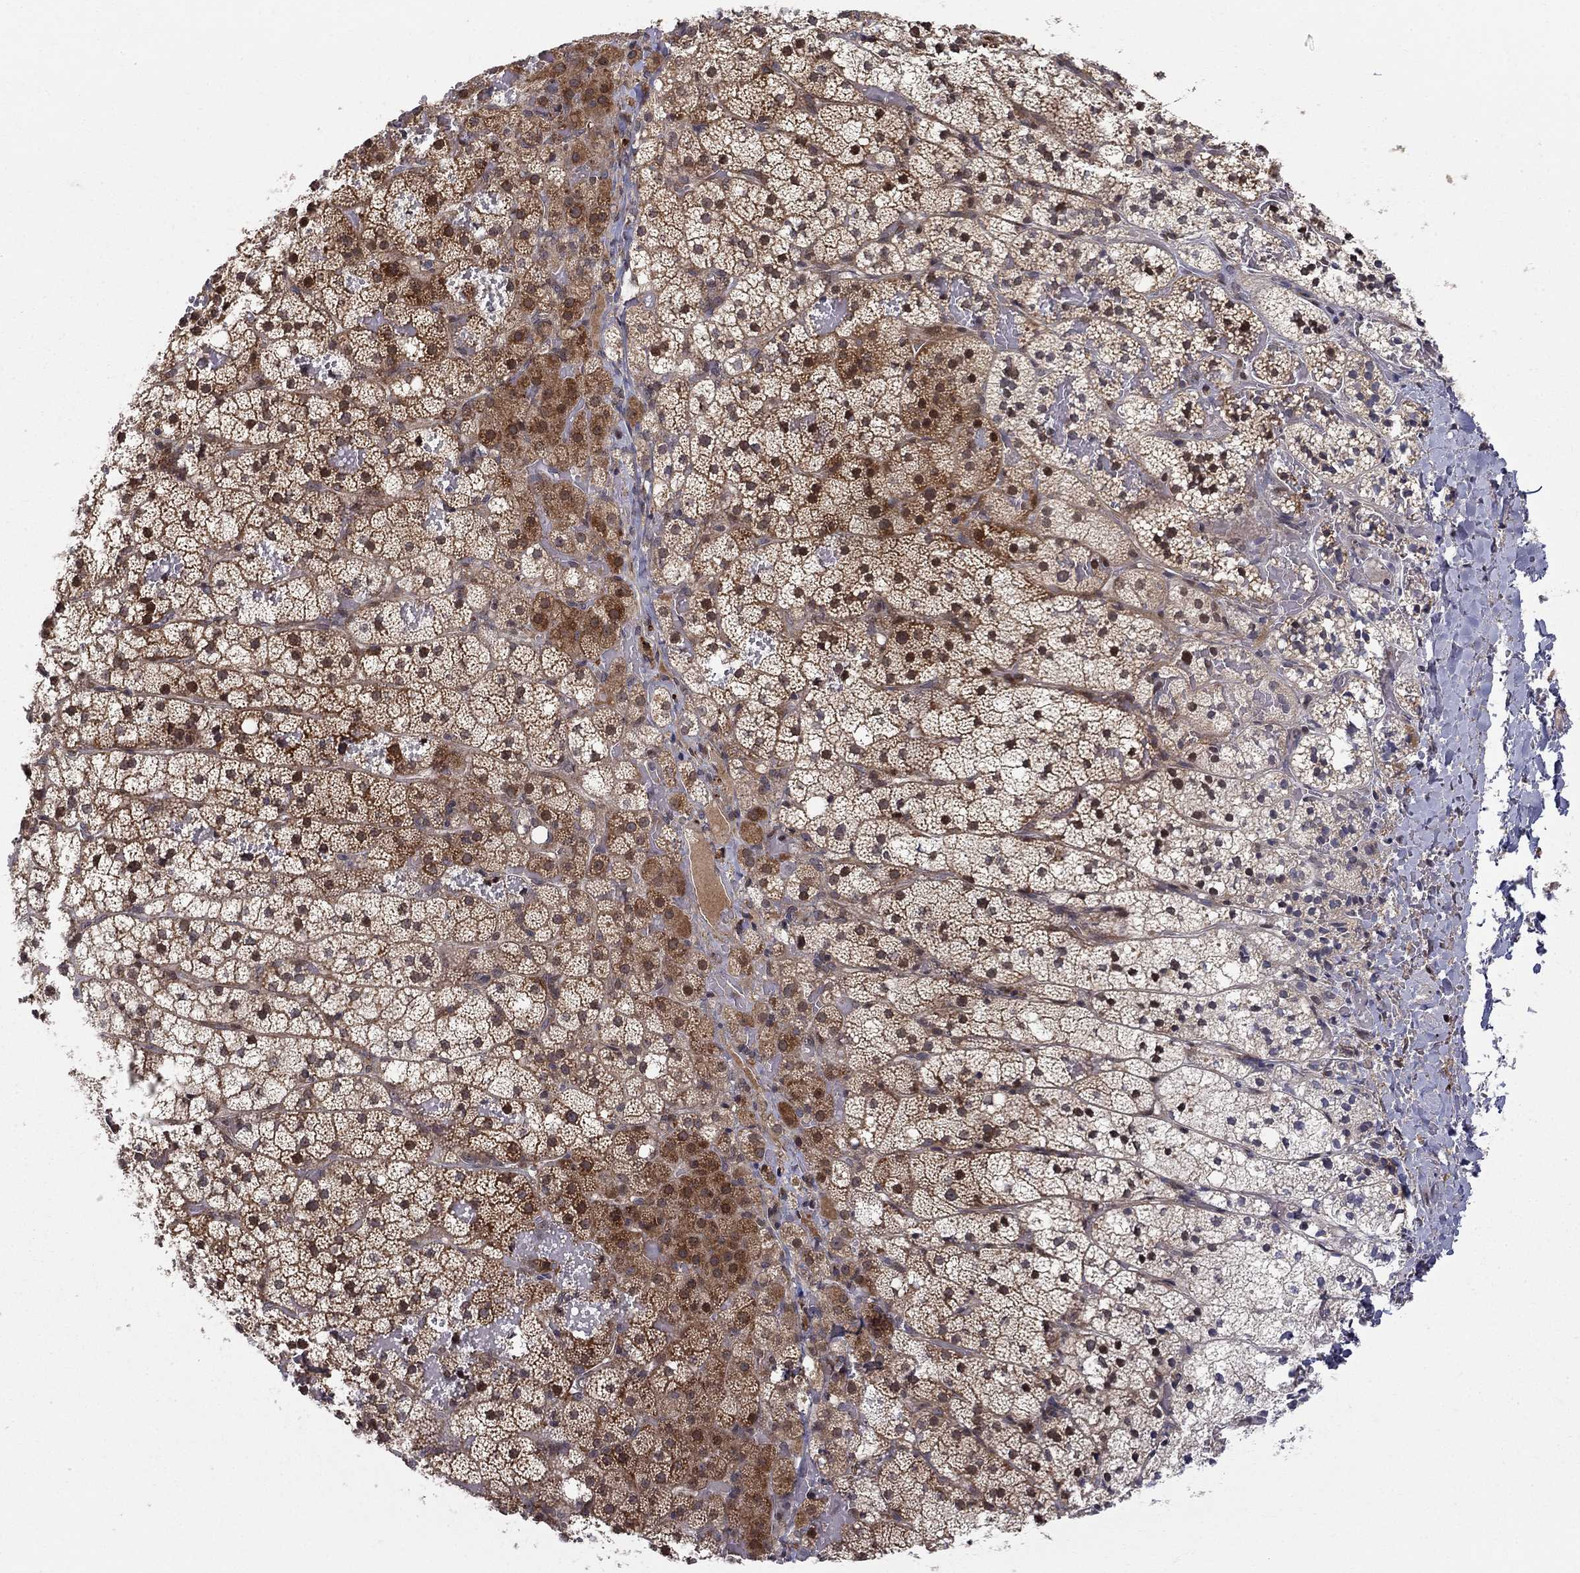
{"staining": {"intensity": "moderate", "quantity": "25%-75%", "location": "cytoplasmic/membranous"}, "tissue": "adrenal gland", "cell_type": "Glandular cells", "image_type": "normal", "snomed": [{"axis": "morphology", "description": "Normal tissue, NOS"}, {"axis": "topography", "description": "Adrenal gland"}], "caption": "A brown stain labels moderate cytoplasmic/membranous expression of a protein in glandular cells of unremarkable adrenal gland.", "gene": "WDR19", "patient": {"sex": "male", "age": 53}}